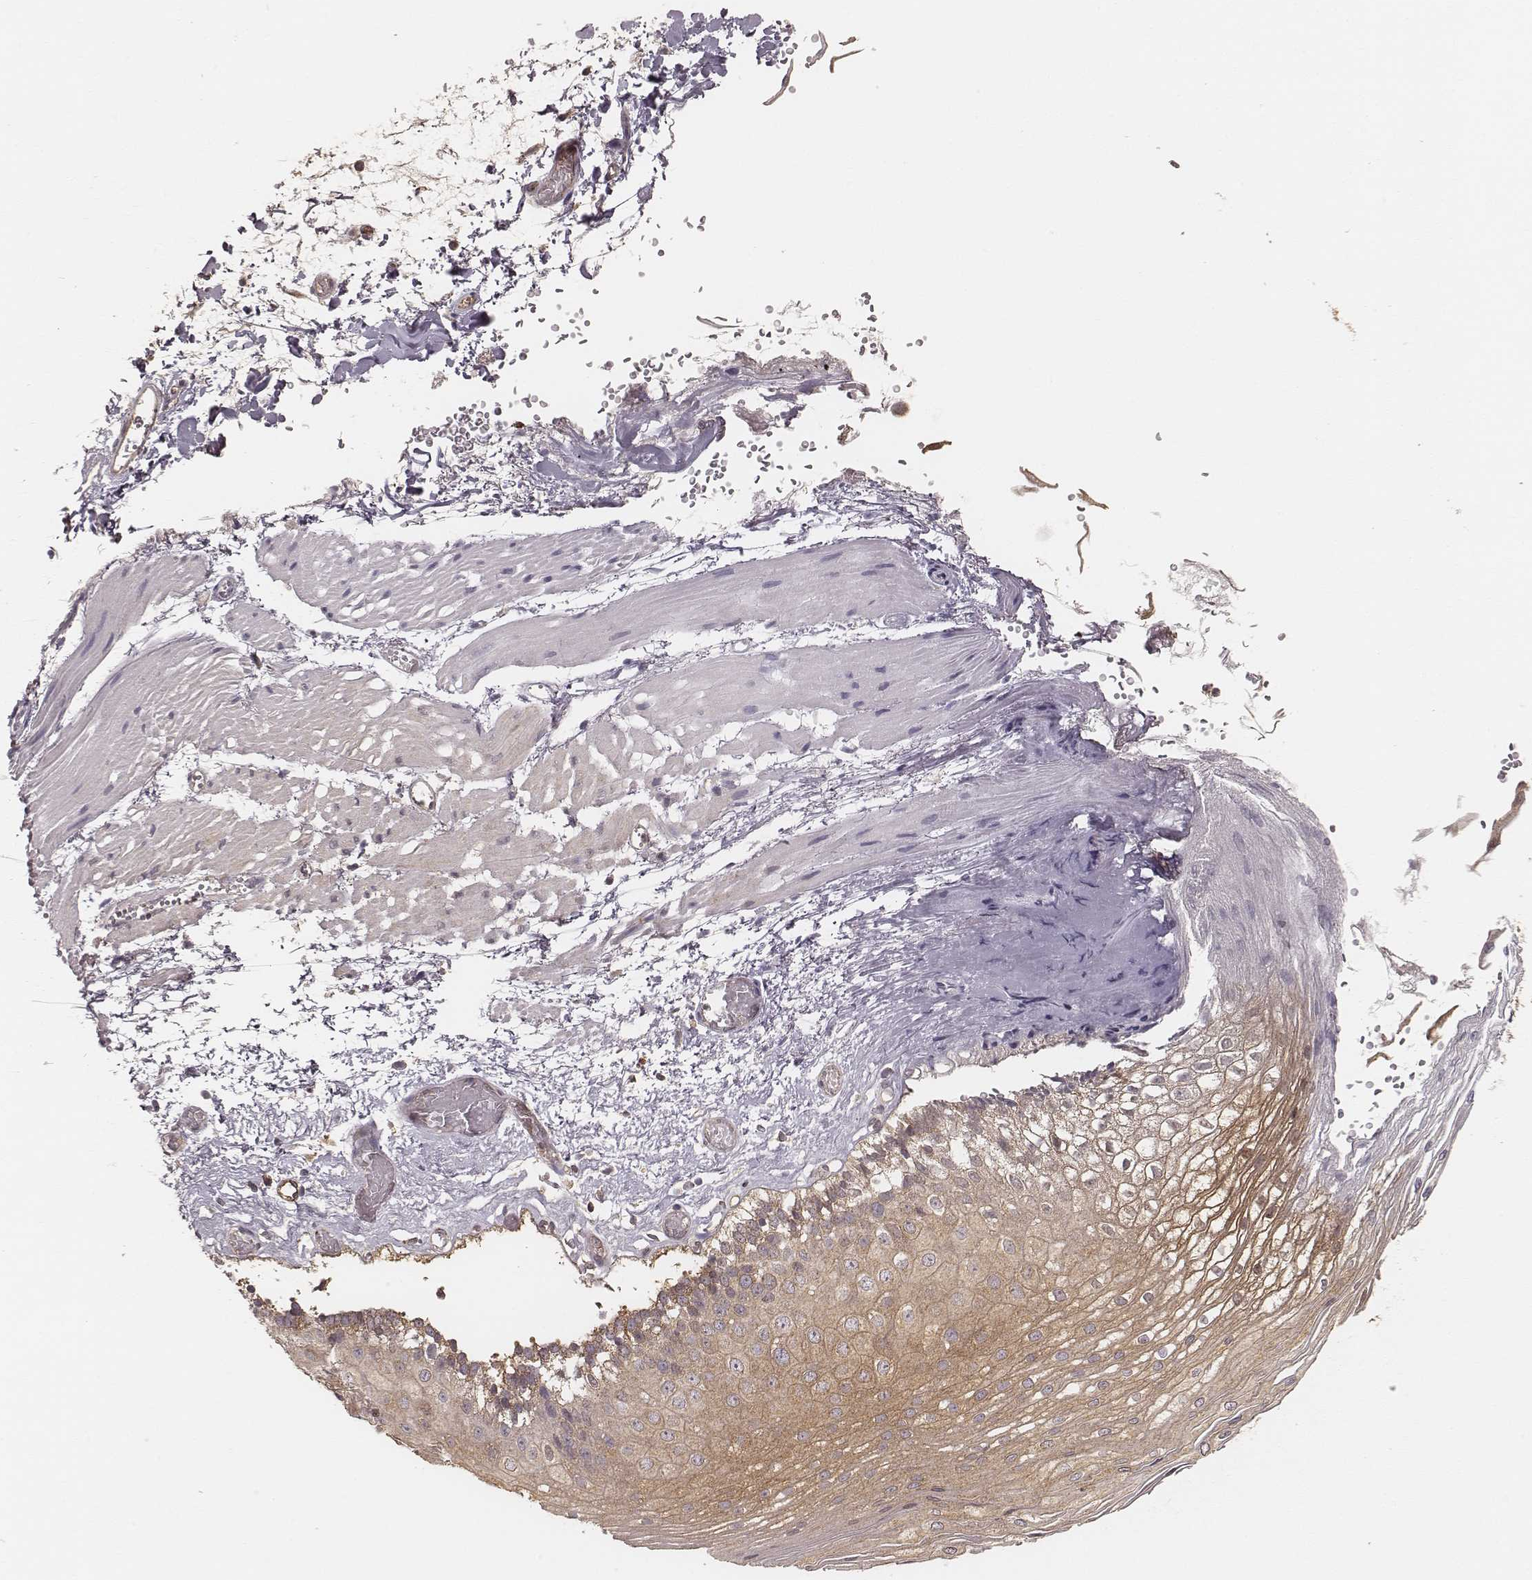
{"staining": {"intensity": "moderate", "quantity": "25%-75%", "location": "cytoplasmic/membranous"}, "tissue": "esophagus", "cell_type": "Squamous epithelial cells", "image_type": "normal", "snomed": [{"axis": "morphology", "description": "Normal tissue, NOS"}, {"axis": "topography", "description": "Esophagus"}], "caption": "This photomicrograph shows normal esophagus stained with immunohistochemistry to label a protein in brown. The cytoplasmic/membranous of squamous epithelial cells show moderate positivity for the protein. Nuclei are counter-stained blue.", "gene": "CARS1", "patient": {"sex": "female", "age": 62}}